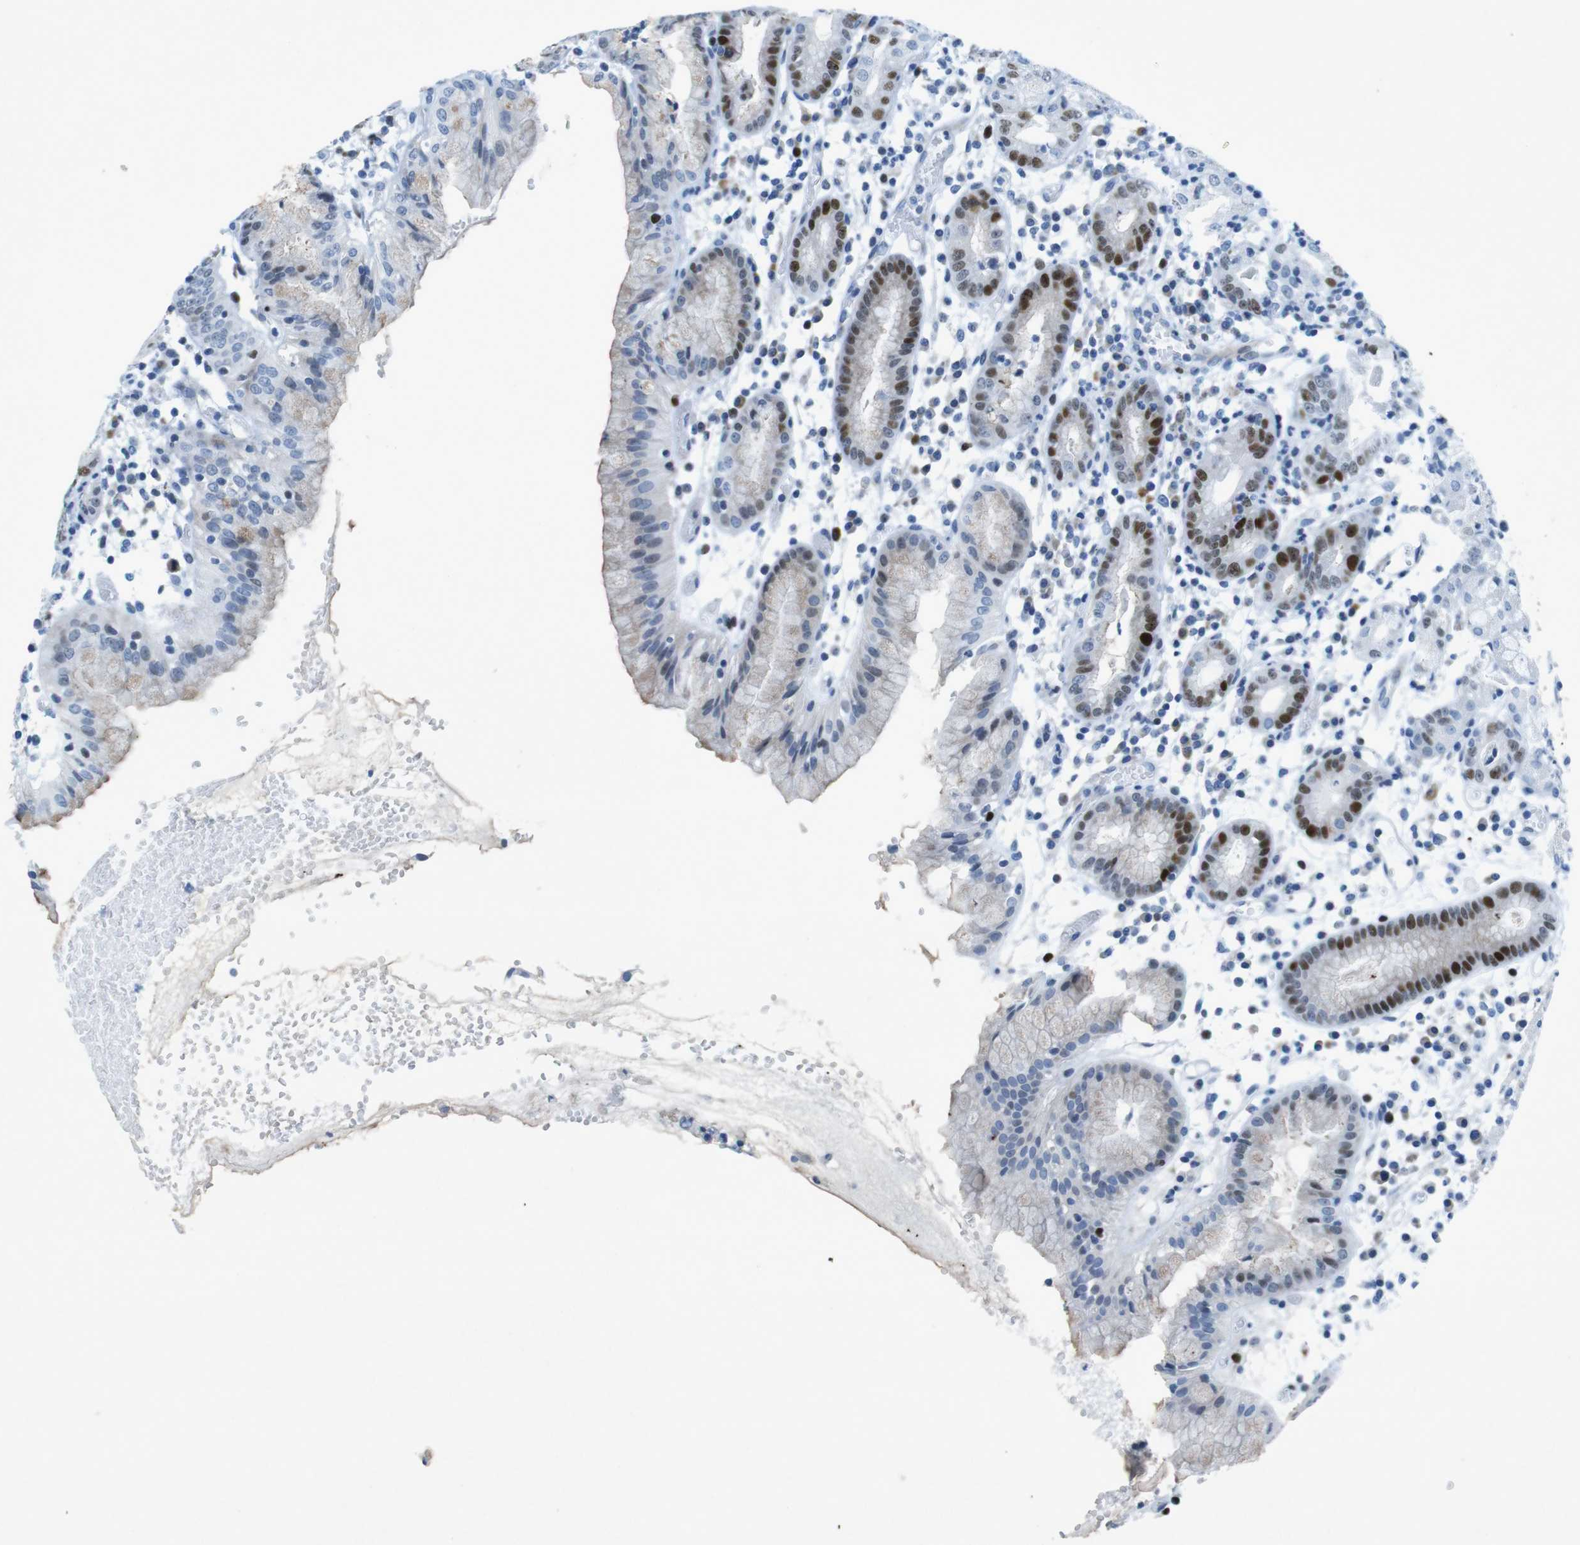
{"staining": {"intensity": "strong", "quantity": "25%-75%", "location": "cytoplasmic/membranous,nuclear"}, "tissue": "stomach", "cell_type": "Glandular cells", "image_type": "normal", "snomed": [{"axis": "morphology", "description": "Normal tissue, NOS"}, {"axis": "topography", "description": "Stomach"}, {"axis": "topography", "description": "Stomach, lower"}], "caption": "IHC of unremarkable human stomach exhibits high levels of strong cytoplasmic/membranous,nuclear positivity in about 25%-75% of glandular cells.", "gene": "CHAF1A", "patient": {"sex": "female", "age": 75}}